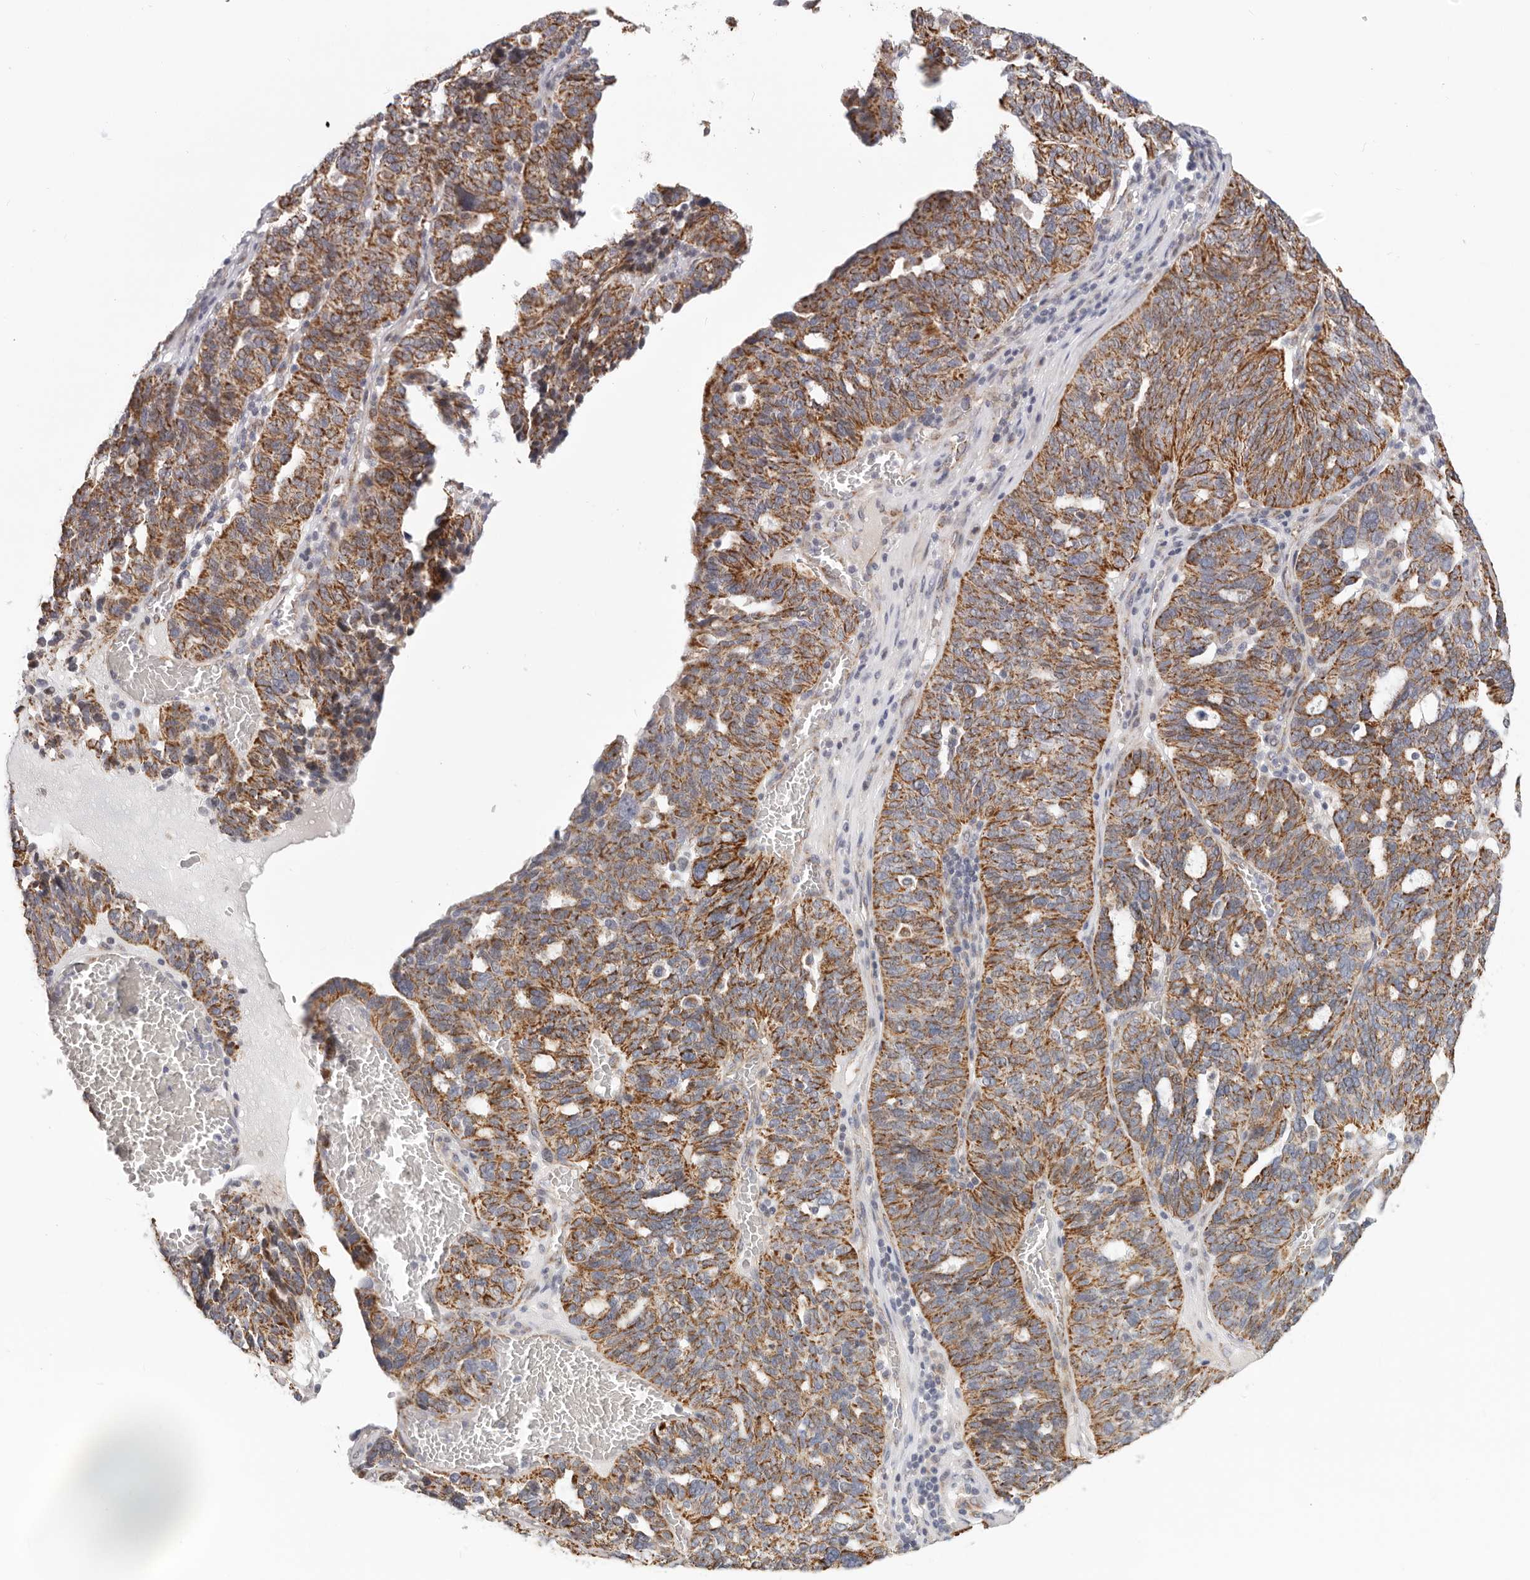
{"staining": {"intensity": "strong", "quantity": "25%-75%", "location": "cytoplasmic/membranous"}, "tissue": "ovarian cancer", "cell_type": "Tumor cells", "image_type": "cancer", "snomed": [{"axis": "morphology", "description": "Cystadenocarcinoma, serous, NOS"}, {"axis": "topography", "description": "Ovary"}], "caption": "Immunohistochemistry (DAB) staining of serous cystadenocarcinoma (ovarian) exhibits strong cytoplasmic/membranous protein staining in approximately 25%-75% of tumor cells. (DAB = brown stain, brightfield microscopy at high magnification).", "gene": "AFDN", "patient": {"sex": "female", "age": 59}}